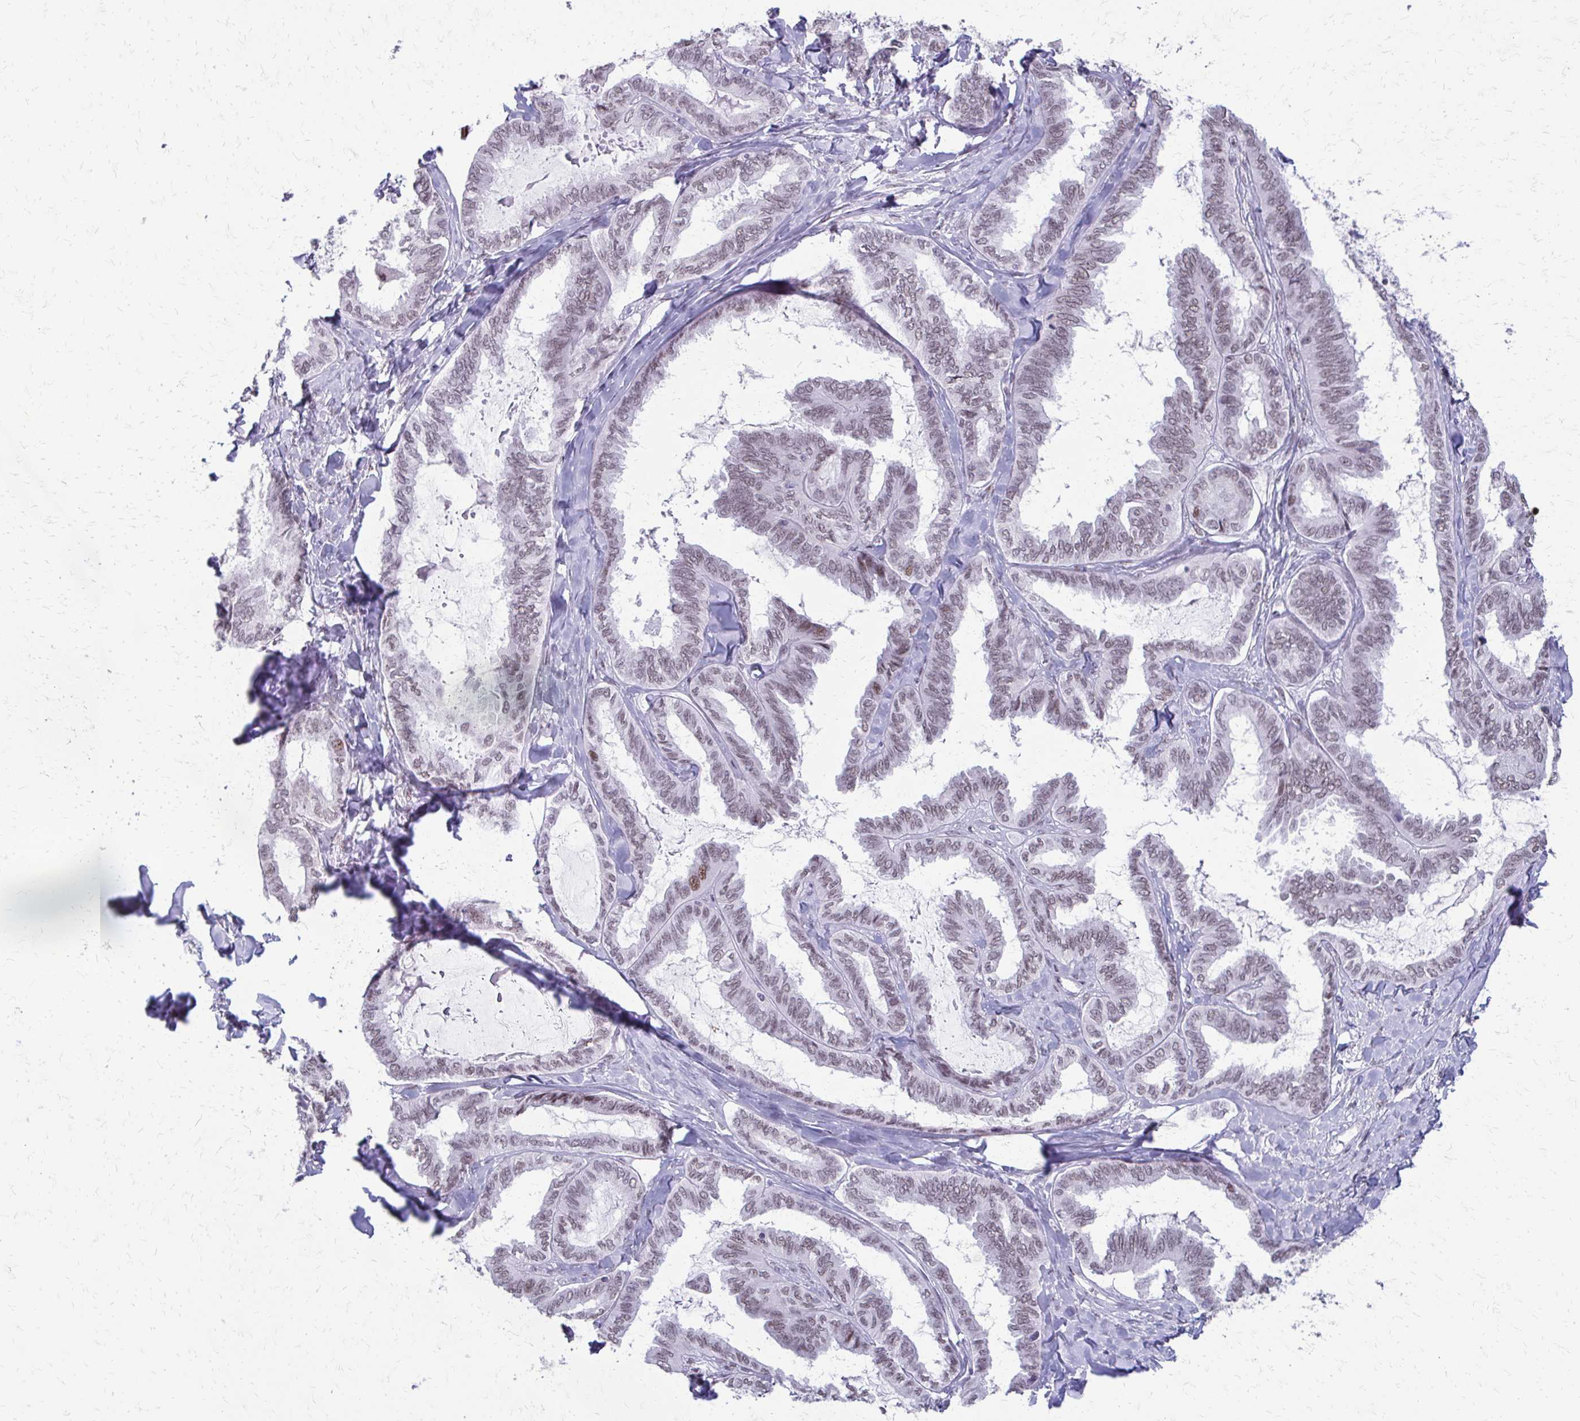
{"staining": {"intensity": "weak", "quantity": "25%-75%", "location": "nuclear"}, "tissue": "ovarian cancer", "cell_type": "Tumor cells", "image_type": "cancer", "snomed": [{"axis": "morphology", "description": "Carcinoma, endometroid"}, {"axis": "topography", "description": "Ovary"}], "caption": "Brown immunohistochemical staining in ovarian cancer (endometroid carcinoma) exhibits weak nuclear staining in approximately 25%-75% of tumor cells.", "gene": "SS18", "patient": {"sex": "female", "age": 70}}